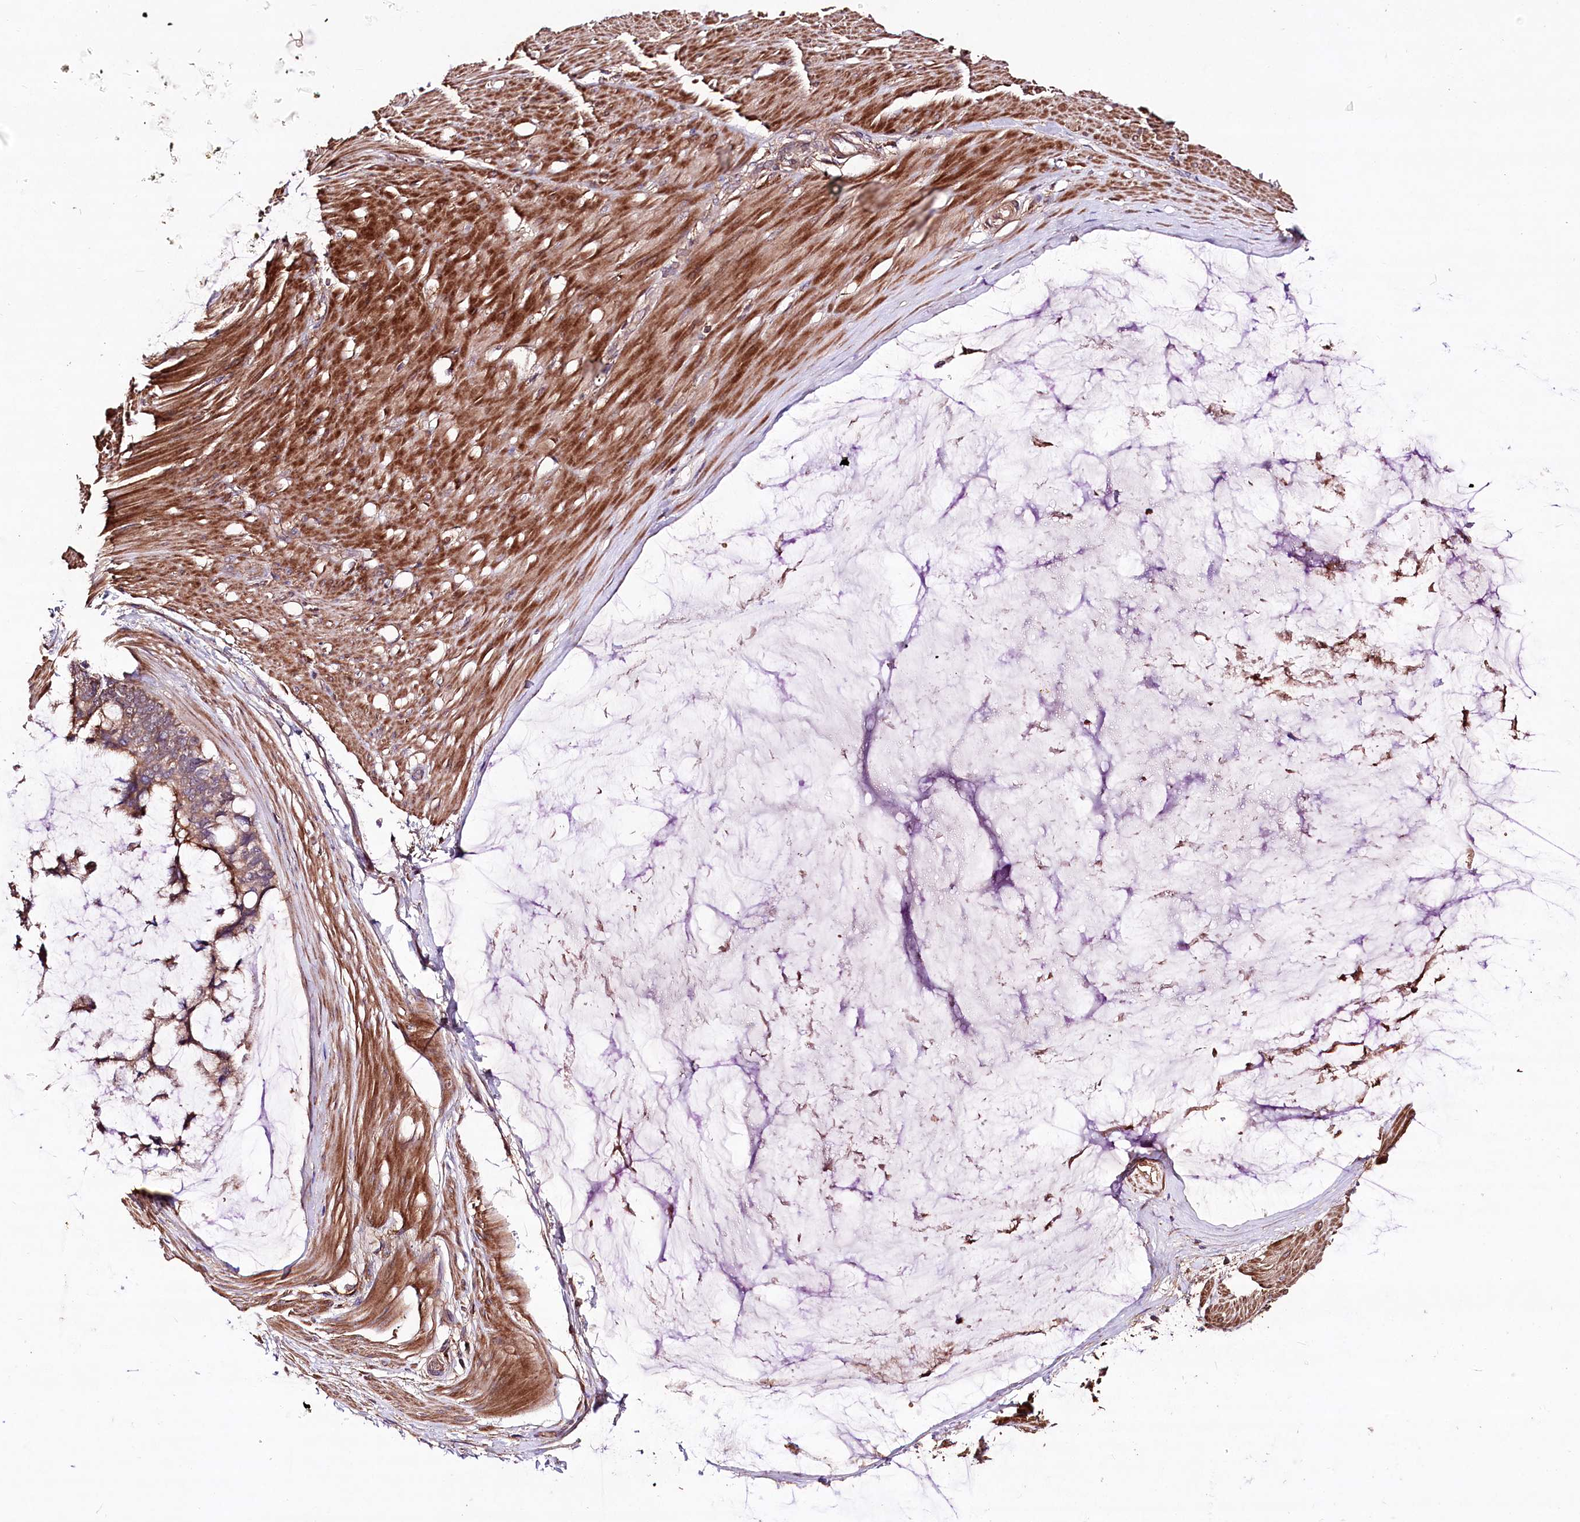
{"staining": {"intensity": "moderate", "quantity": ">75%", "location": "cytoplasmic/membranous"}, "tissue": "ovarian cancer", "cell_type": "Tumor cells", "image_type": "cancer", "snomed": [{"axis": "morphology", "description": "Cystadenocarcinoma, mucinous, NOS"}, {"axis": "topography", "description": "Ovary"}], "caption": "The image shows staining of ovarian cancer (mucinous cystadenocarcinoma), revealing moderate cytoplasmic/membranous protein expression (brown color) within tumor cells. Immunohistochemistry stains the protein in brown and the nuclei are stained blue.", "gene": "WWC1", "patient": {"sex": "female", "age": 39}}